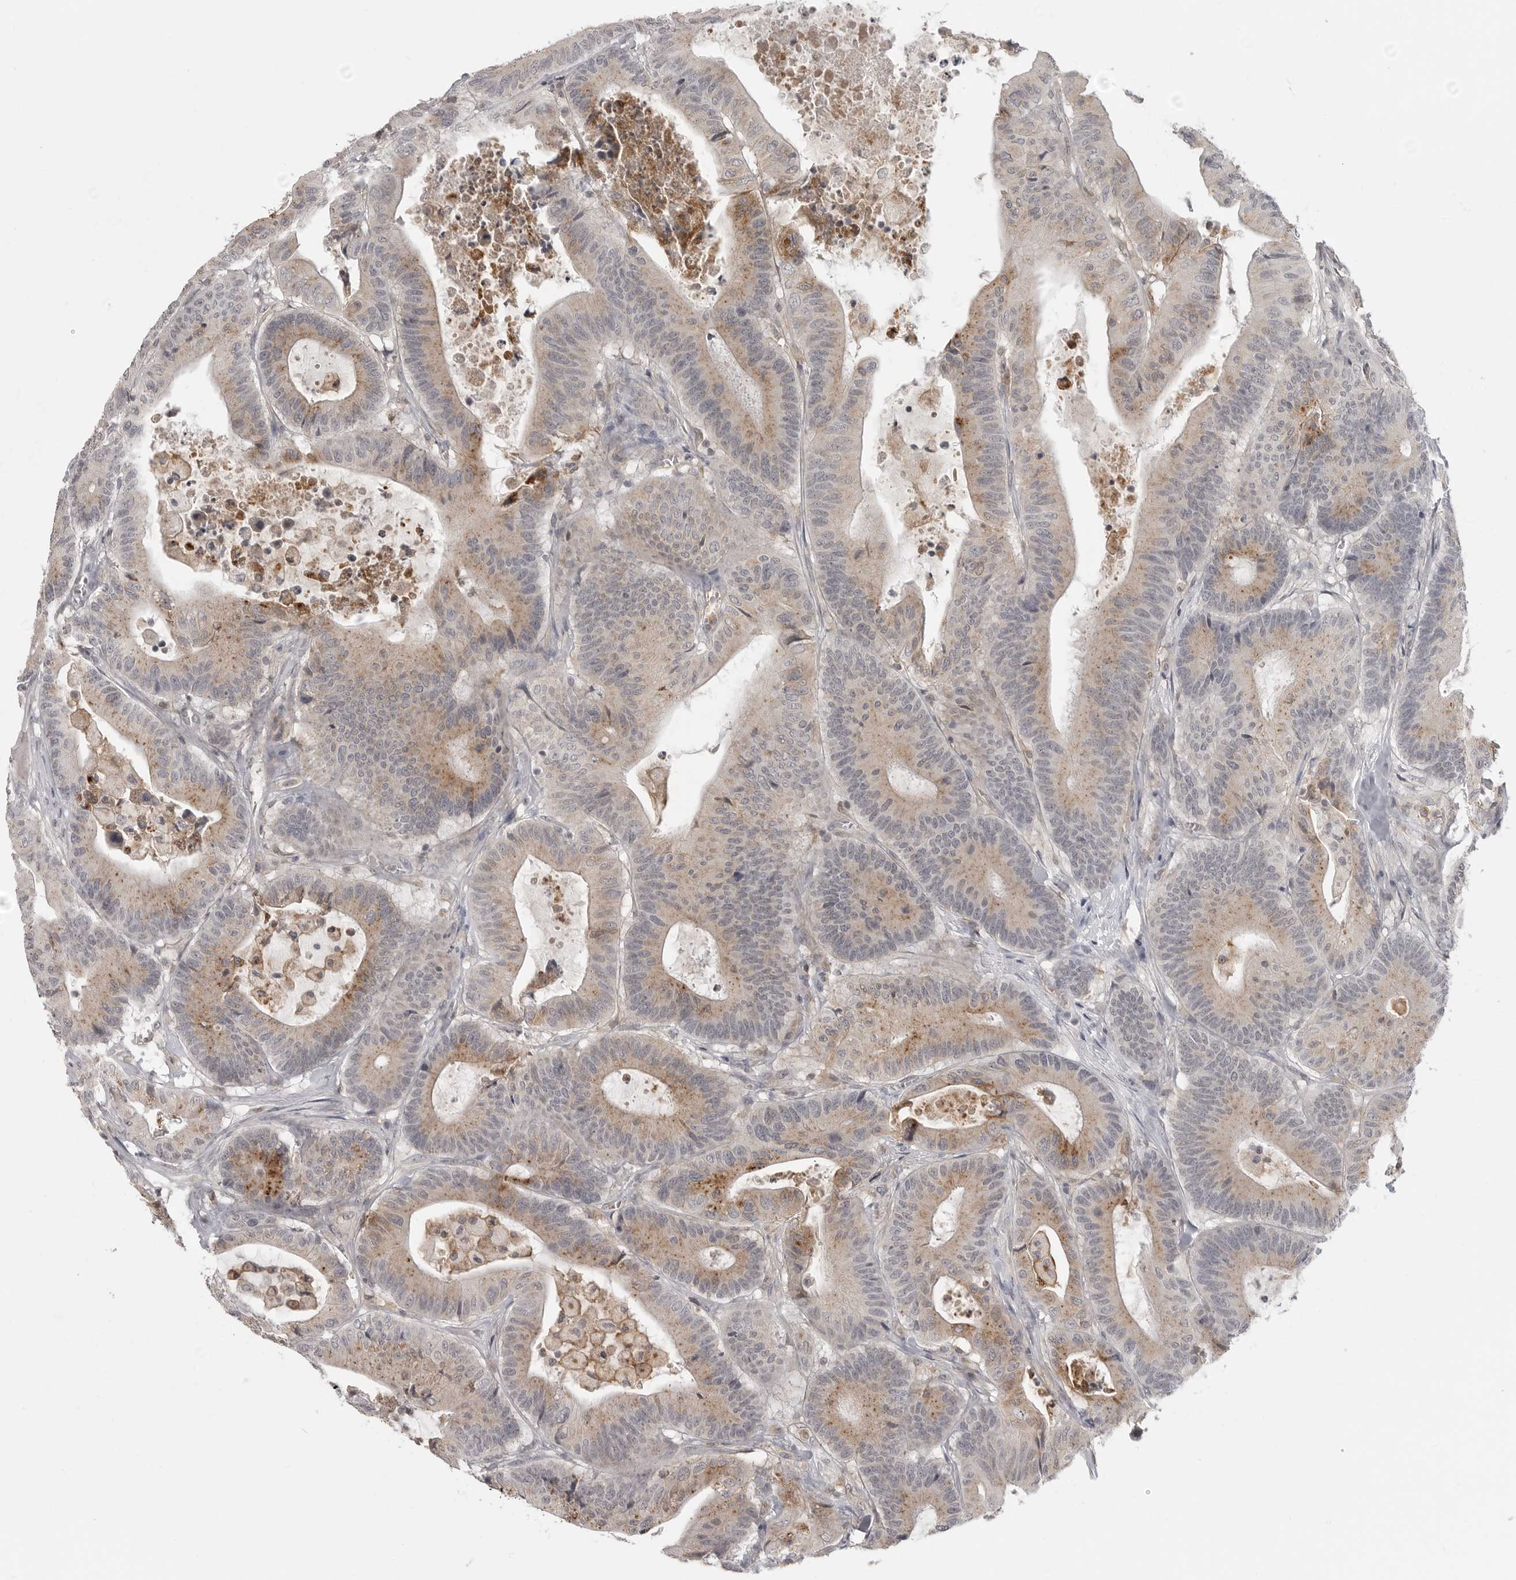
{"staining": {"intensity": "moderate", "quantity": ">75%", "location": "cytoplasmic/membranous"}, "tissue": "colorectal cancer", "cell_type": "Tumor cells", "image_type": "cancer", "snomed": [{"axis": "morphology", "description": "Adenocarcinoma, NOS"}, {"axis": "topography", "description": "Colon"}], "caption": "Immunohistochemical staining of colorectal cancer exhibits medium levels of moderate cytoplasmic/membranous positivity in about >75% of tumor cells.", "gene": "IFNGR1", "patient": {"sex": "female", "age": 84}}